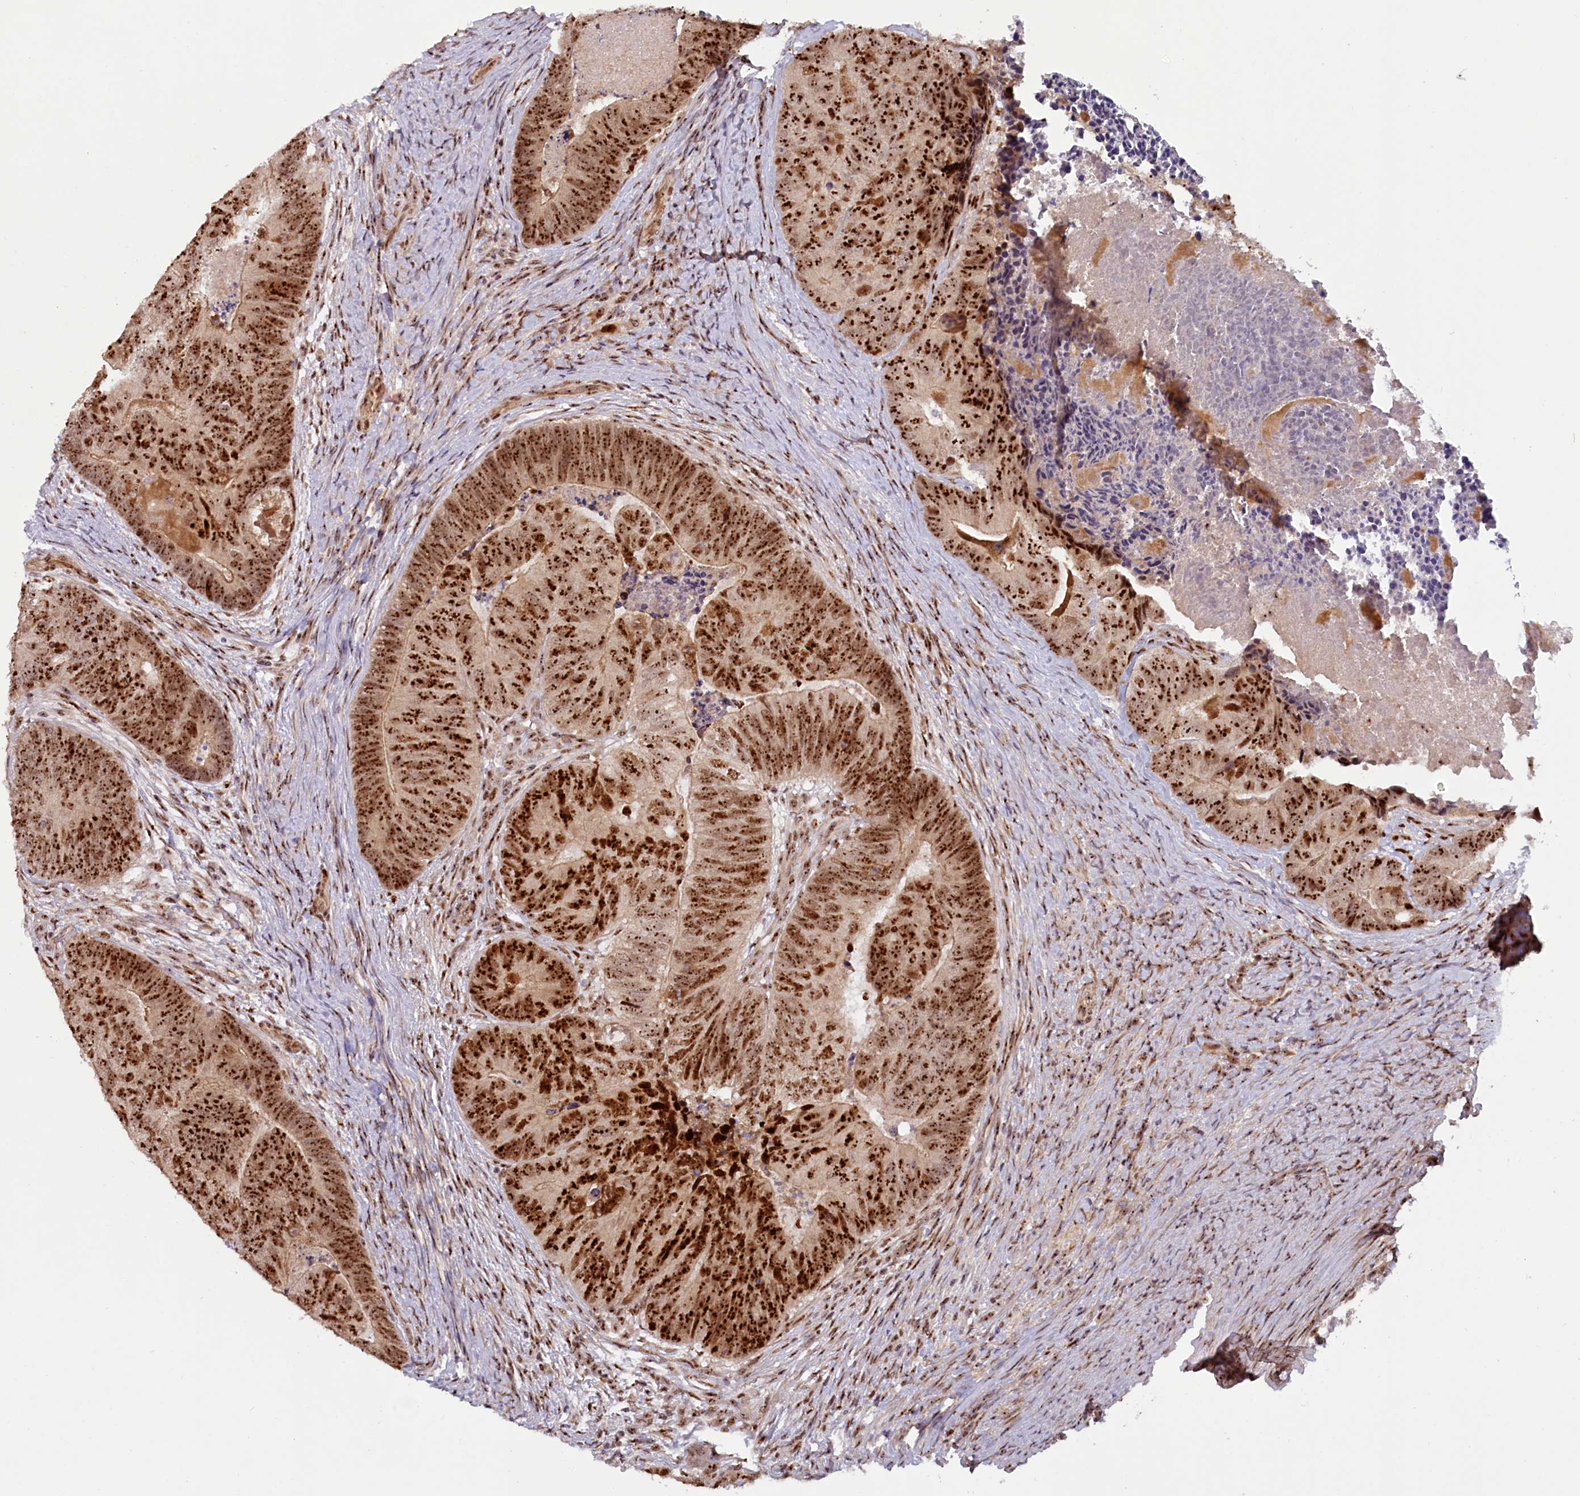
{"staining": {"intensity": "strong", "quantity": ">75%", "location": "nuclear"}, "tissue": "colorectal cancer", "cell_type": "Tumor cells", "image_type": "cancer", "snomed": [{"axis": "morphology", "description": "Adenocarcinoma, NOS"}, {"axis": "topography", "description": "Colon"}], "caption": "Immunohistochemistry of adenocarcinoma (colorectal) displays high levels of strong nuclear positivity in about >75% of tumor cells.", "gene": "TCOF1", "patient": {"sex": "female", "age": 67}}